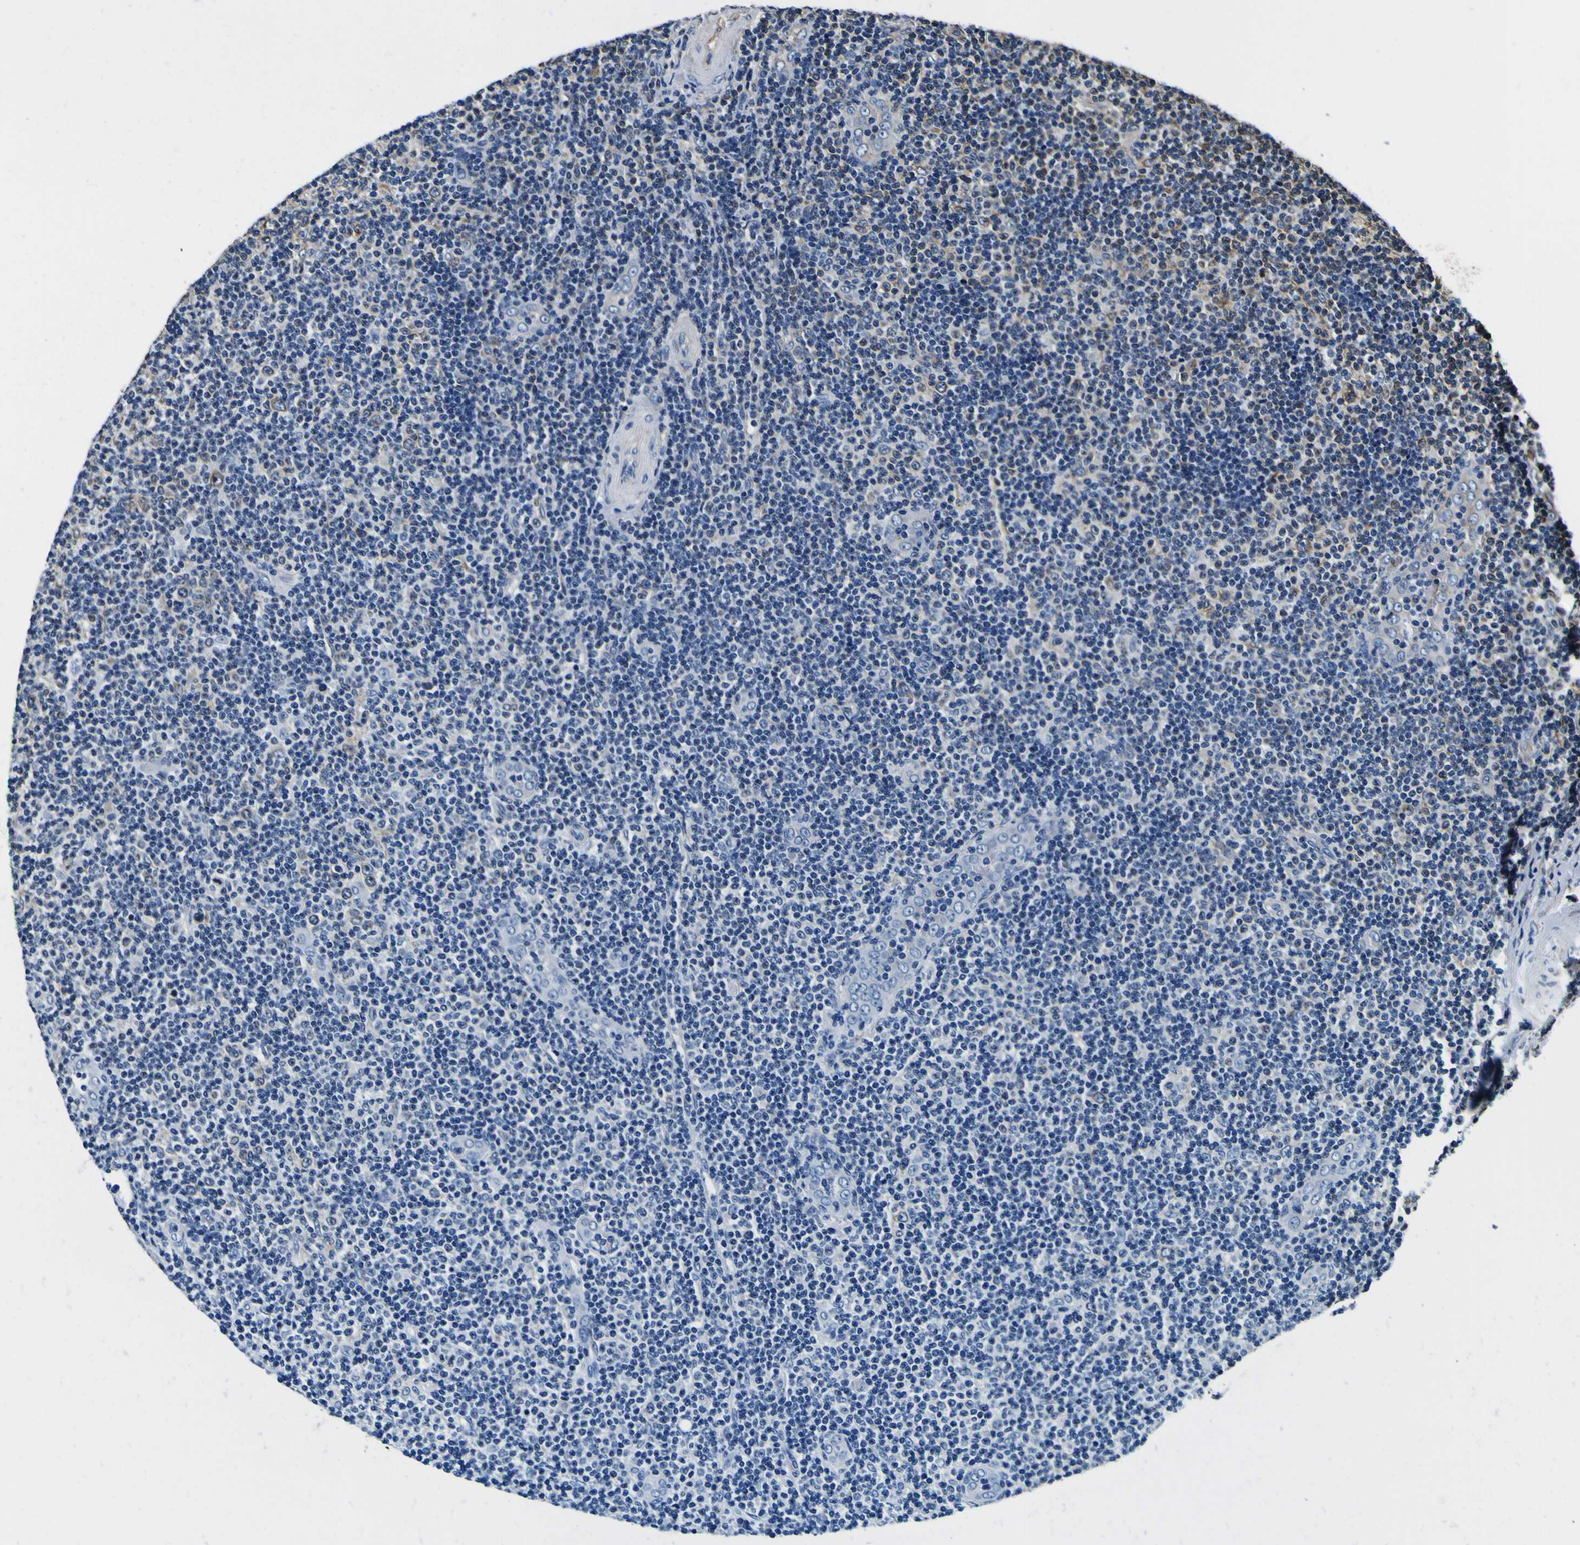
{"staining": {"intensity": "moderate", "quantity": "<25%", "location": "cytoplasmic/membranous"}, "tissue": "lymphoma", "cell_type": "Tumor cells", "image_type": "cancer", "snomed": [{"axis": "morphology", "description": "Malignant lymphoma, non-Hodgkin's type, Low grade"}, {"axis": "topography", "description": "Lymph node"}], "caption": "This histopathology image shows IHC staining of lymphoma, with low moderate cytoplasmic/membranous staining in about <25% of tumor cells.", "gene": "TUBA1B", "patient": {"sex": "male", "age": 83}}